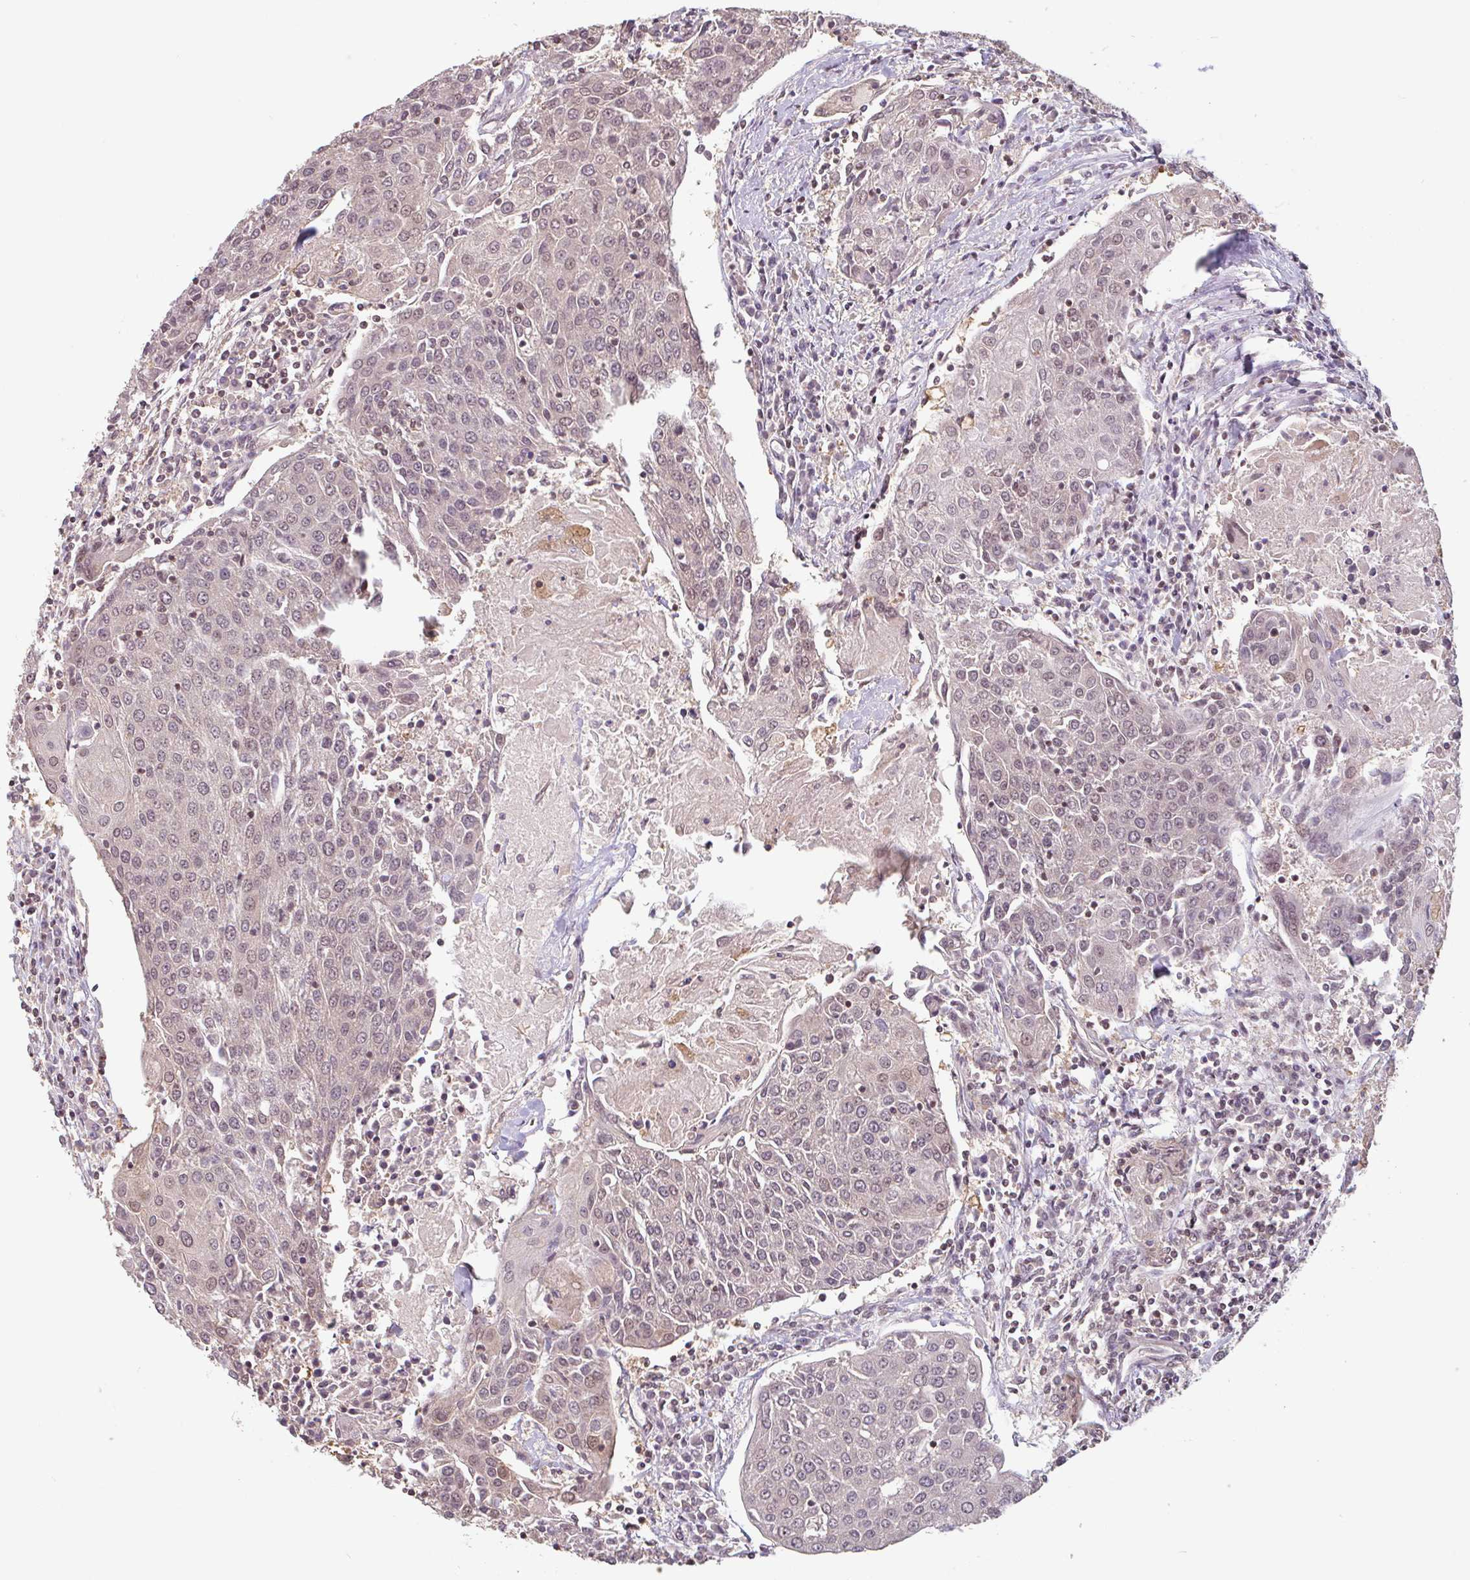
{"staining": {"intensity": "weak", "quantity": "25%-75%", "location": "nuclear"}, "tissue": "urothelial cancer", "cell_type": "Tumor cells", "image_type": "cancer", "snomed": [{"axis": "morphology", "description": "Urothelial carcinoma, High grade"}, {"axis": "topography", "description": "Urinary bladder"}], "caption": "Protein expression analysis of urothelial cancer demonstrates weak nuclear staining in about 25%-75% of tumor cells. (DAB = brown stain, brightfield microscopy at high magnification).", "gene": "DR1", "patient": {"sex": "female", "age": 85}}